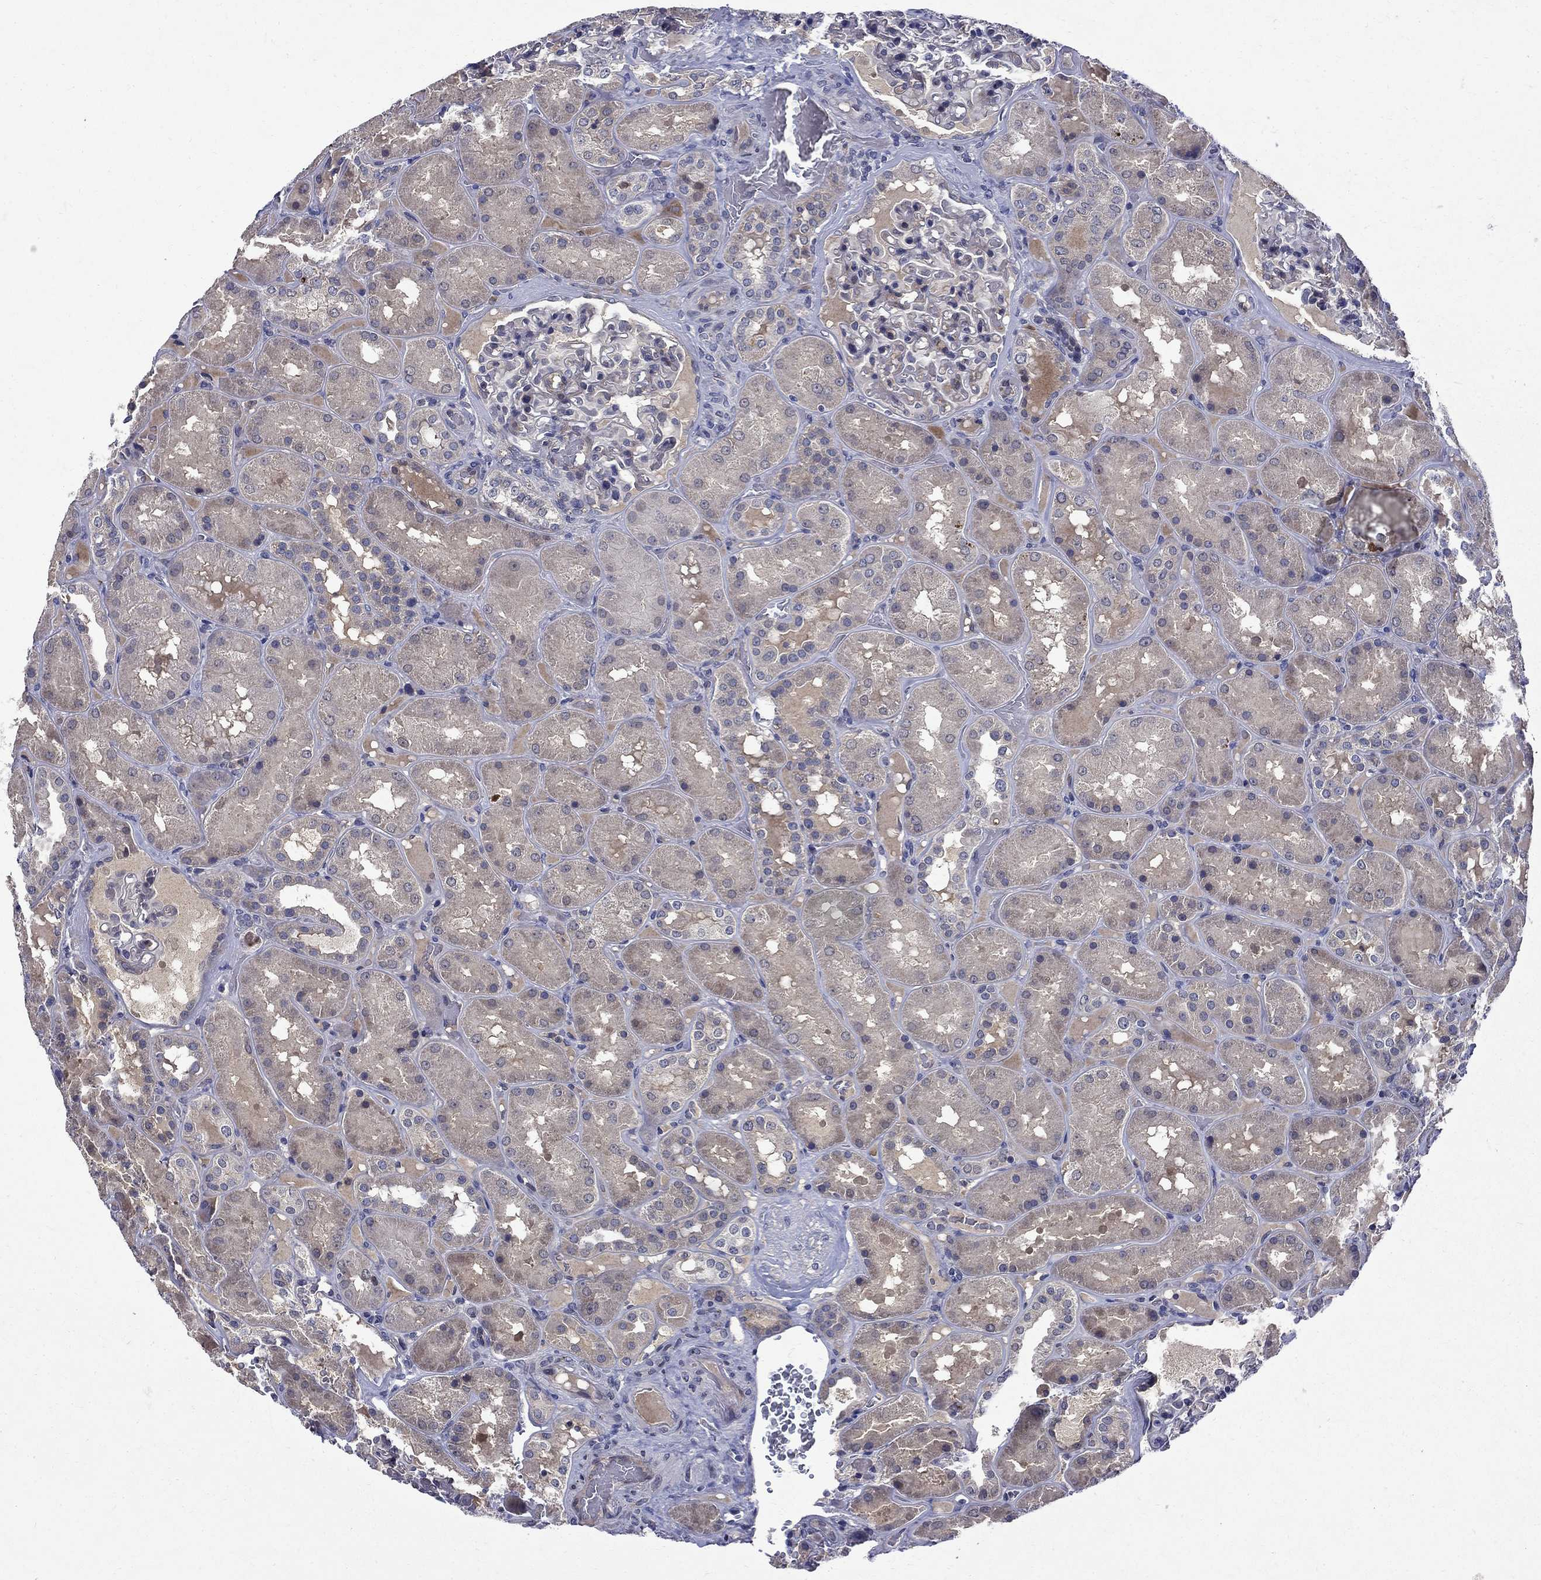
{"staining": {"intensity": "negative", "quantity": "none", "location": "none"}, "tissue": "kidney", "cell_type": "Cells in glomeruli", "image_type": "normal", "snomed": [{"axis": "morphology", "description": "Normal tissue, NOS"}, {"axis": "topography", "description": "Kidney"}], "caption": "IHC of normal human kidney exhibits no staining in cells in glomeruli. (Brightfield microscopy of DAB (3,3'-diaminobenzidine) IHC at high magnification).", "gene": "STAB2", "patient": {"sex": "male", "age": 73}}